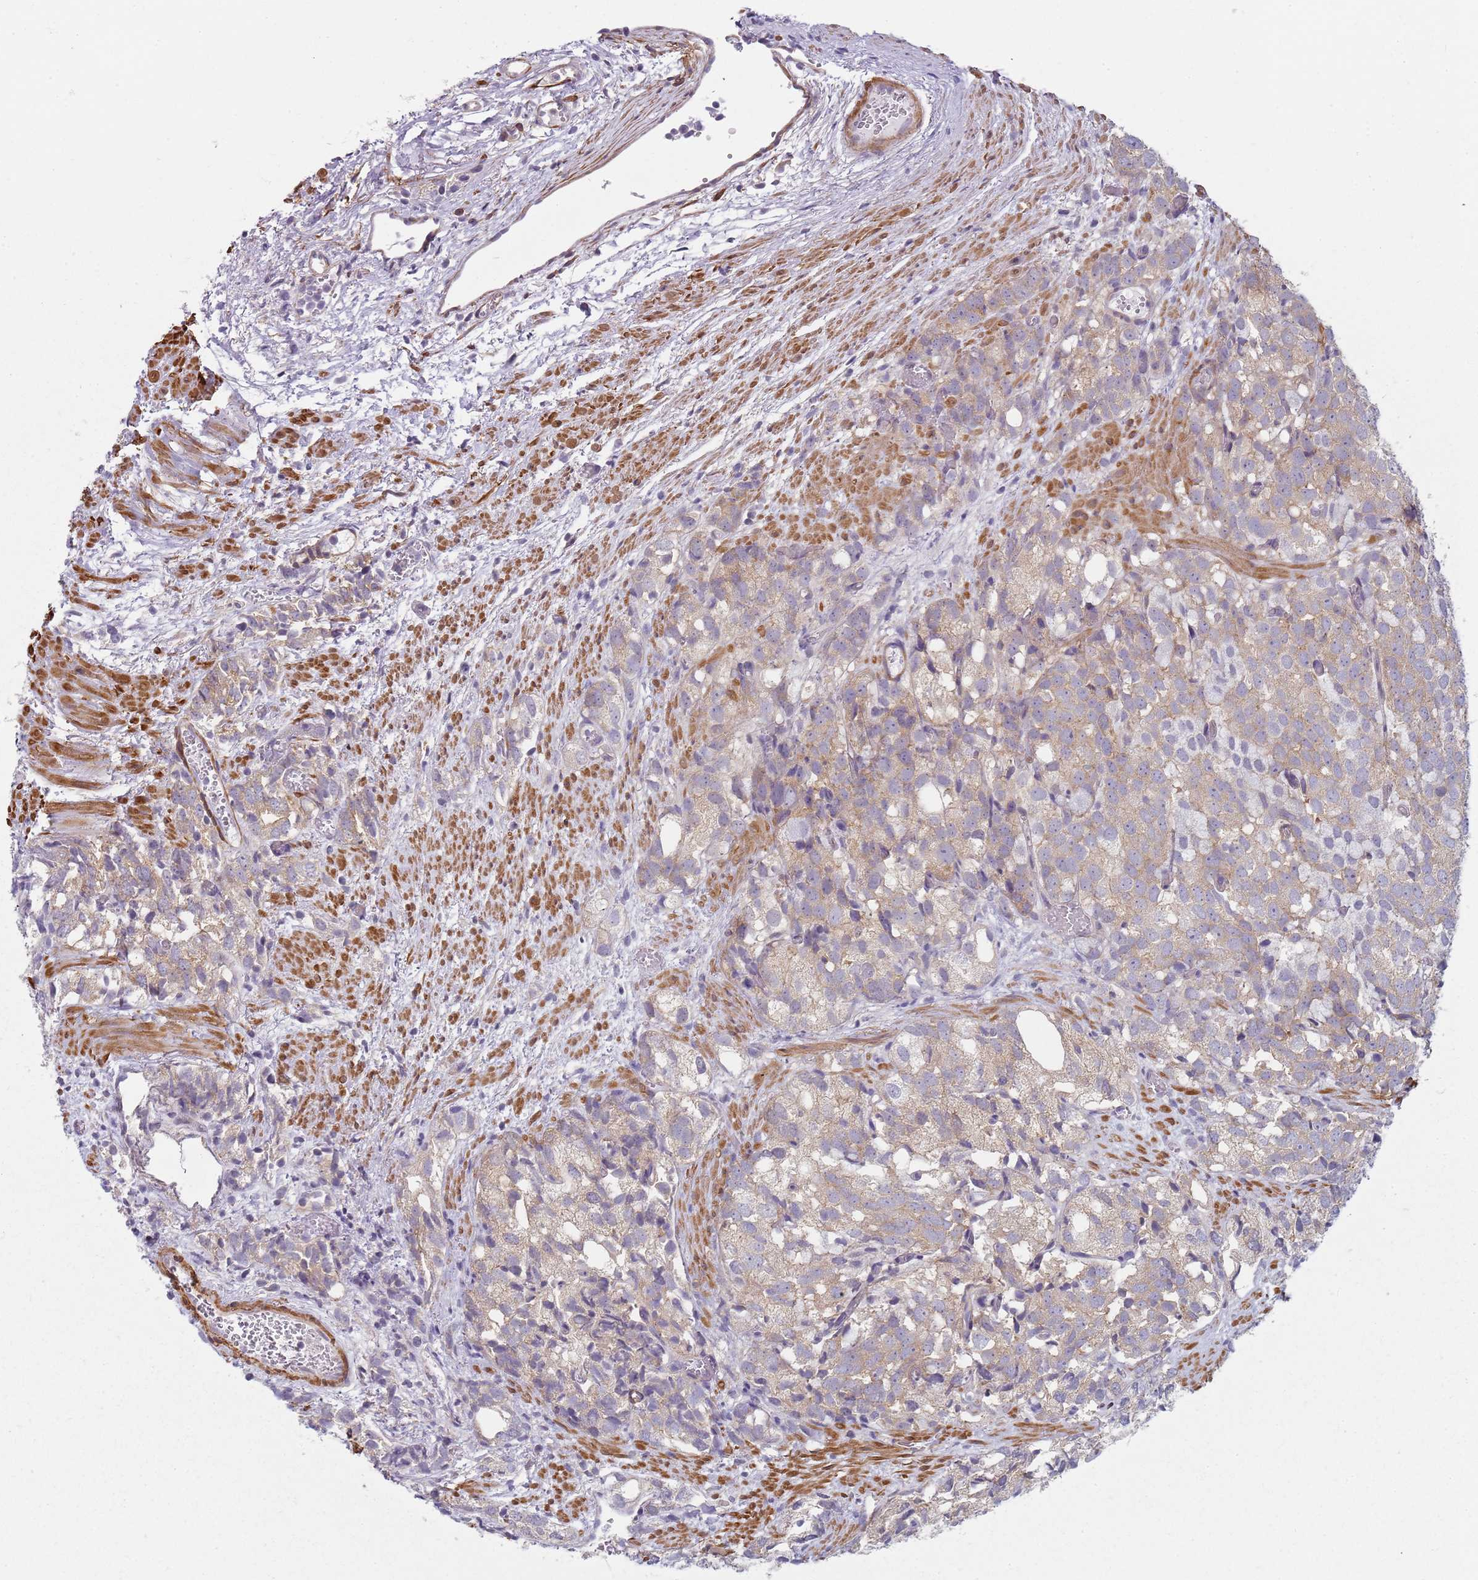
{"staining": {"intensity": "weak", "quantity": "<25%", "location": "cytoplasmic/membranous"}, "tissue": "prostate cancer", "cell_type": "Tumor cells", "image_type": "cancer", "snomed": [{"axis": "morphology", "description": "Adenocarcinoma, High grade"}, {"axis": "topography", "description": "Prostate"}], "caption": "Immunohistochemistry (IHC) photomicrograph of human prostate high-grade adenocarcinoma stained for a protein (brown), which displays no expression in tumor cells.", "gene": "SLC26A6", "patient": {"sex": "male", "age": 82}}